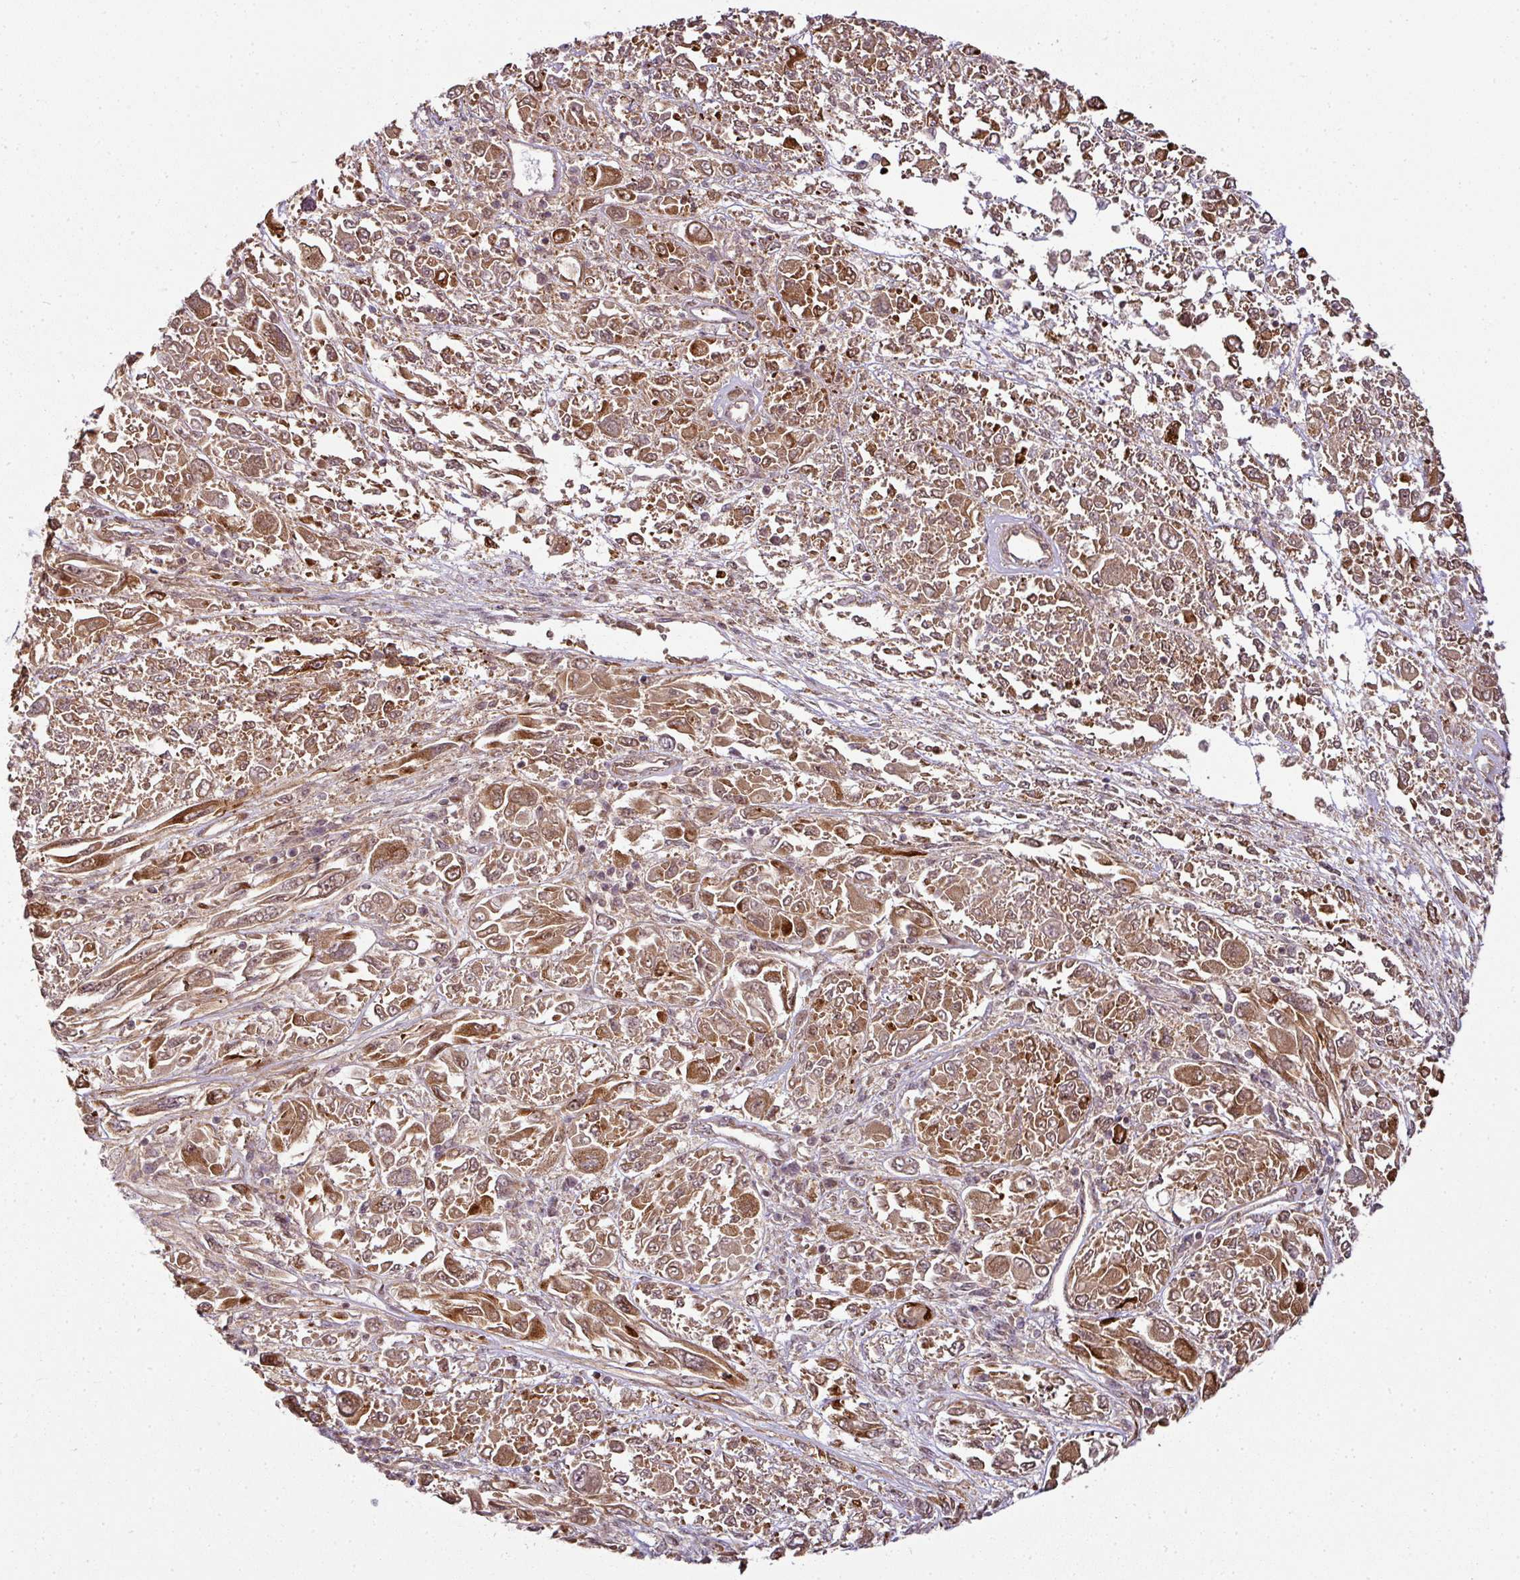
{"staining": {"intensity": "moderate", "quantity": ">75%", "location": "cytoplasmic/membranous,nuclear"}, "tissue": "melanoma", "cell_type": "Tumor cells", "image_type": "cancer", "snomed": [{"axis": "morphology", "description": "Malignant melanoma, NOS"}, {"axis": "topography", "description": "Skin"}], "caption": "A brown stain highlights moderate cytoplasmic/membranous and nuclear expression of a protein in human melanoma tumor cells. (DAB = brown stain, brightfield microscopy at high magnification).", "gene": "ATAT1", "patient": {"sex": "female", "age": 91}}